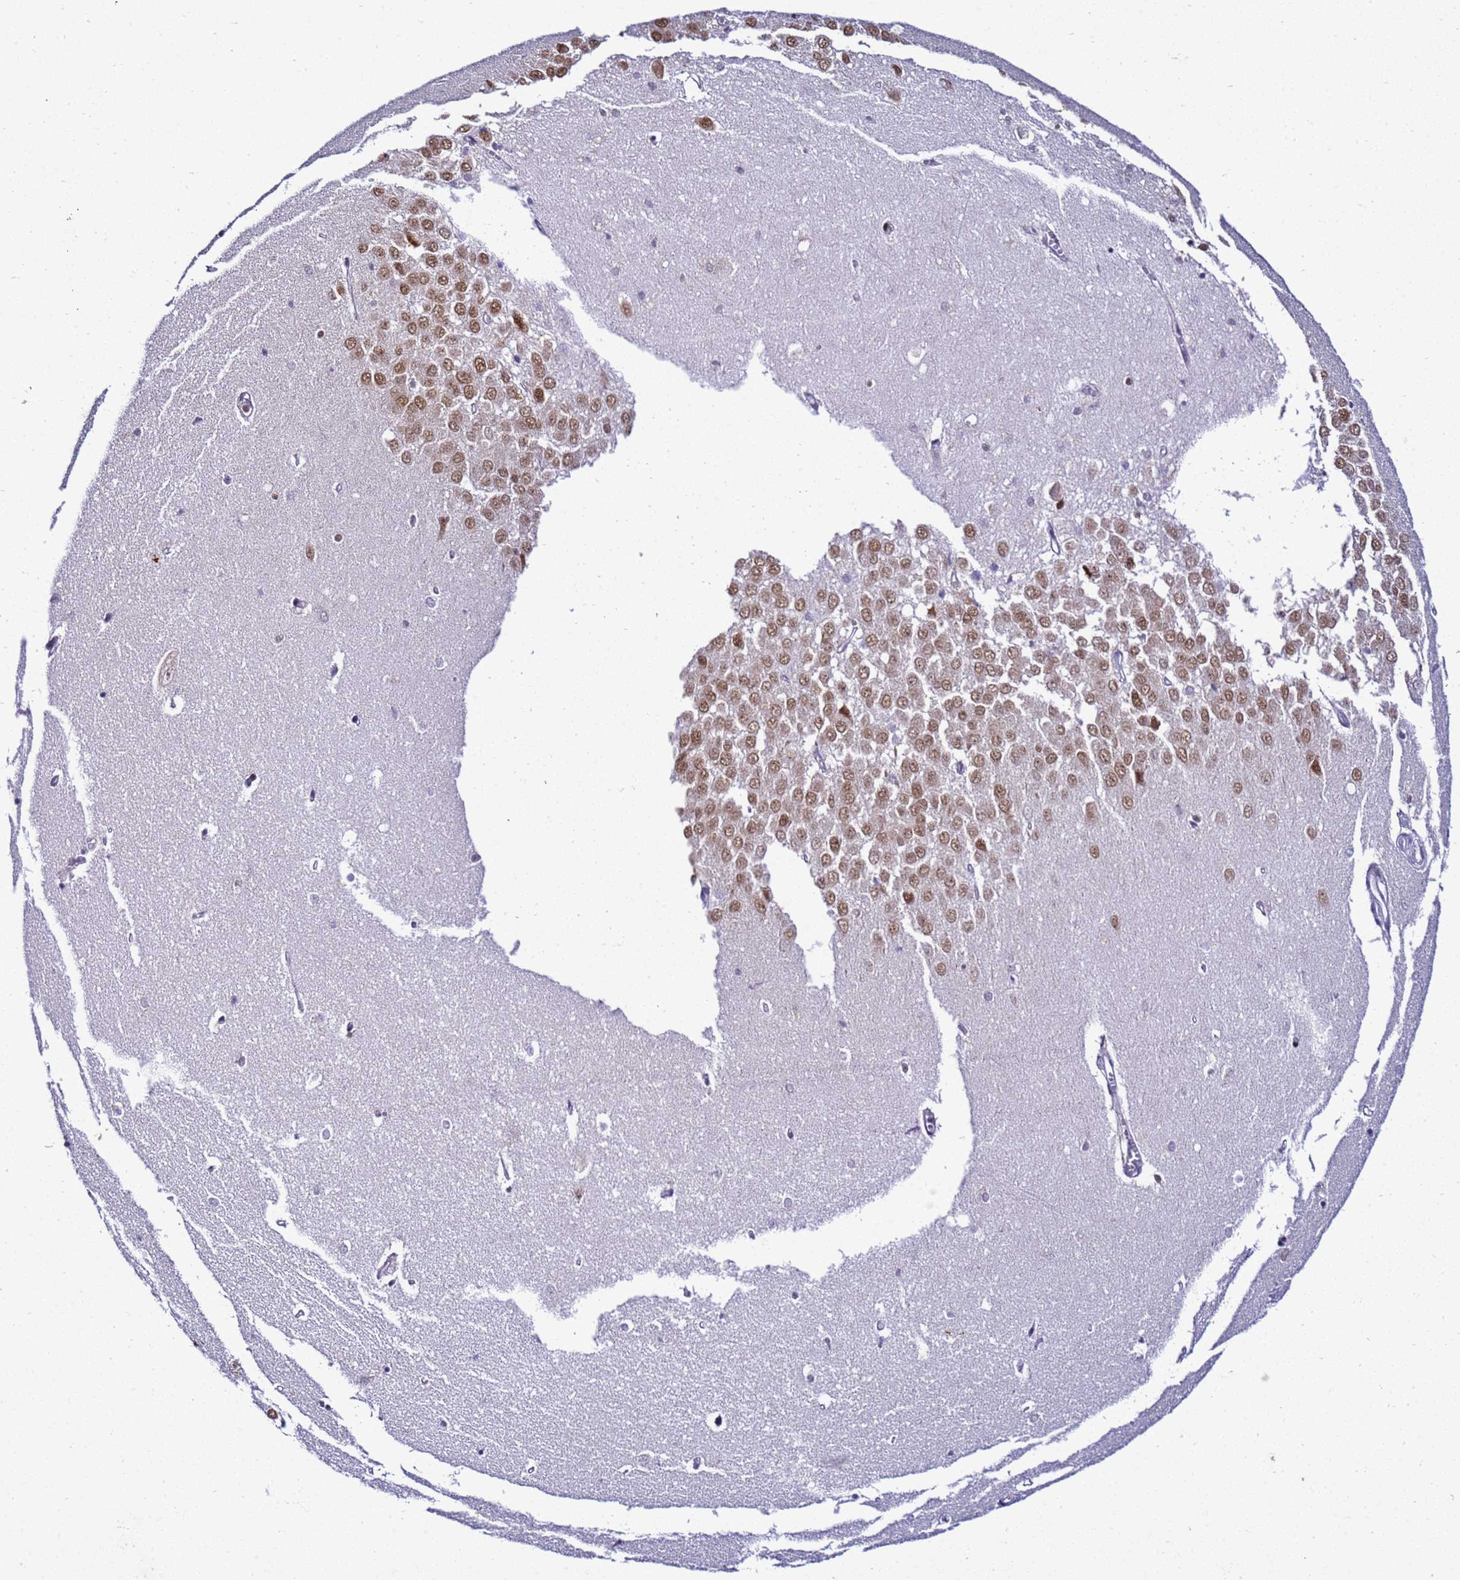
{"staining": {"intensity": "negative", "quantity": "none", "location": "none"}, "tissue": "hippocampus", "cell_type": "Glial cells", "image_type": "normal", "snomed": [{"axis": "morphology", "description": "Normal tissue, NOS"}, {"axis": "topography", "description": "Hippocampus"}], "caption": "The image demonstrates no staining of glial cells in normal hippocampus.", "gene": "SMN1", "patient": {"sex": "female", "age": 64}}